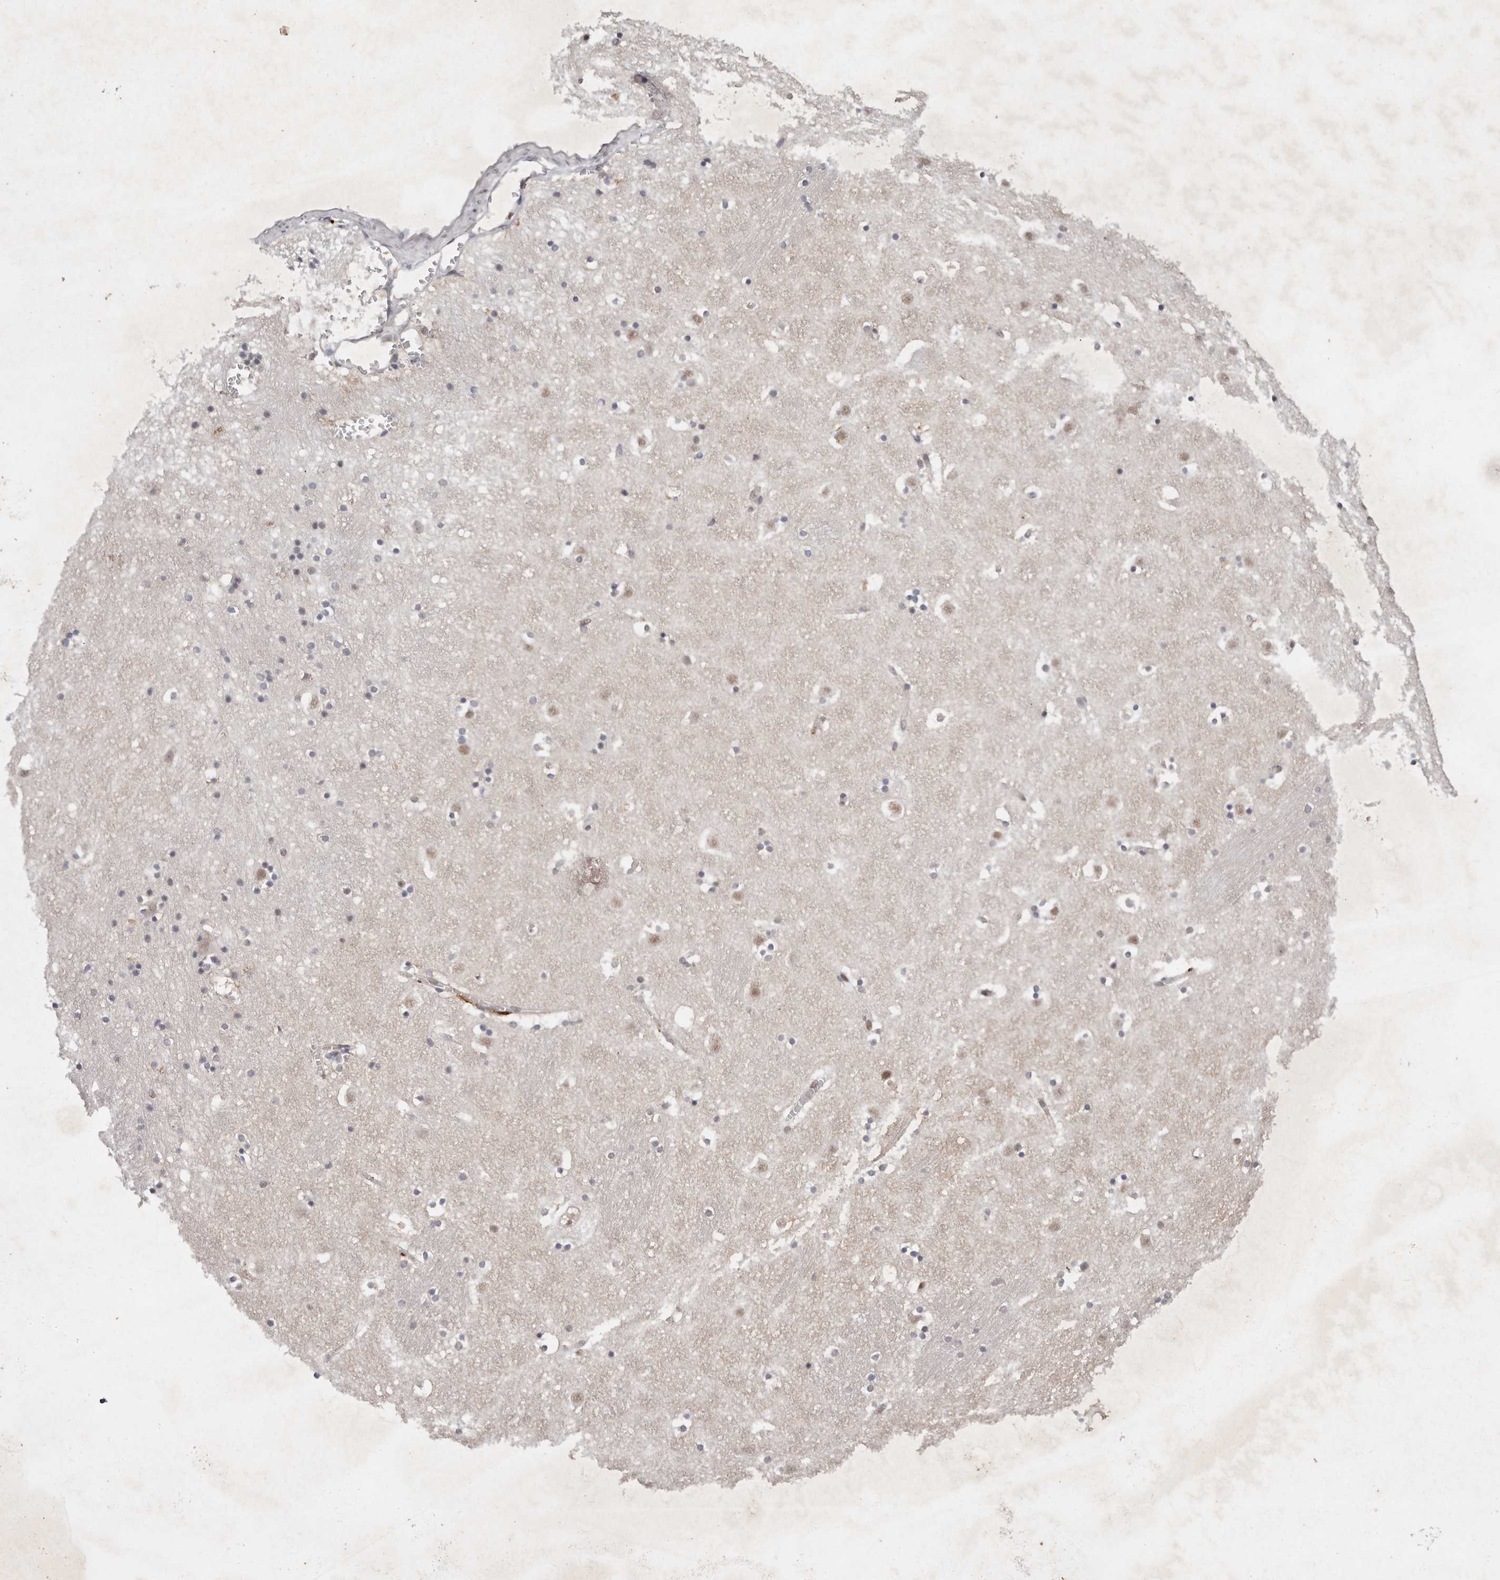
{"staining": {"intensity": "weak", "quantity": "<25%", "location": "cytoplasmic/membranous"}, "tissue": "caudate", "cell_type": "Glial cells", "image_type": "normal", "snomed": [{"axis": "morphology", "description": "Normal tissue, NOS"}, {"axis": "topography", "description": "Lateral ventricle wall"}], "caption": "Immunohistochemistry of benign human caudate reveals no expression in glial cells.", "gene": "KLF7", "patient": {"sex": "male", "age": 45}}